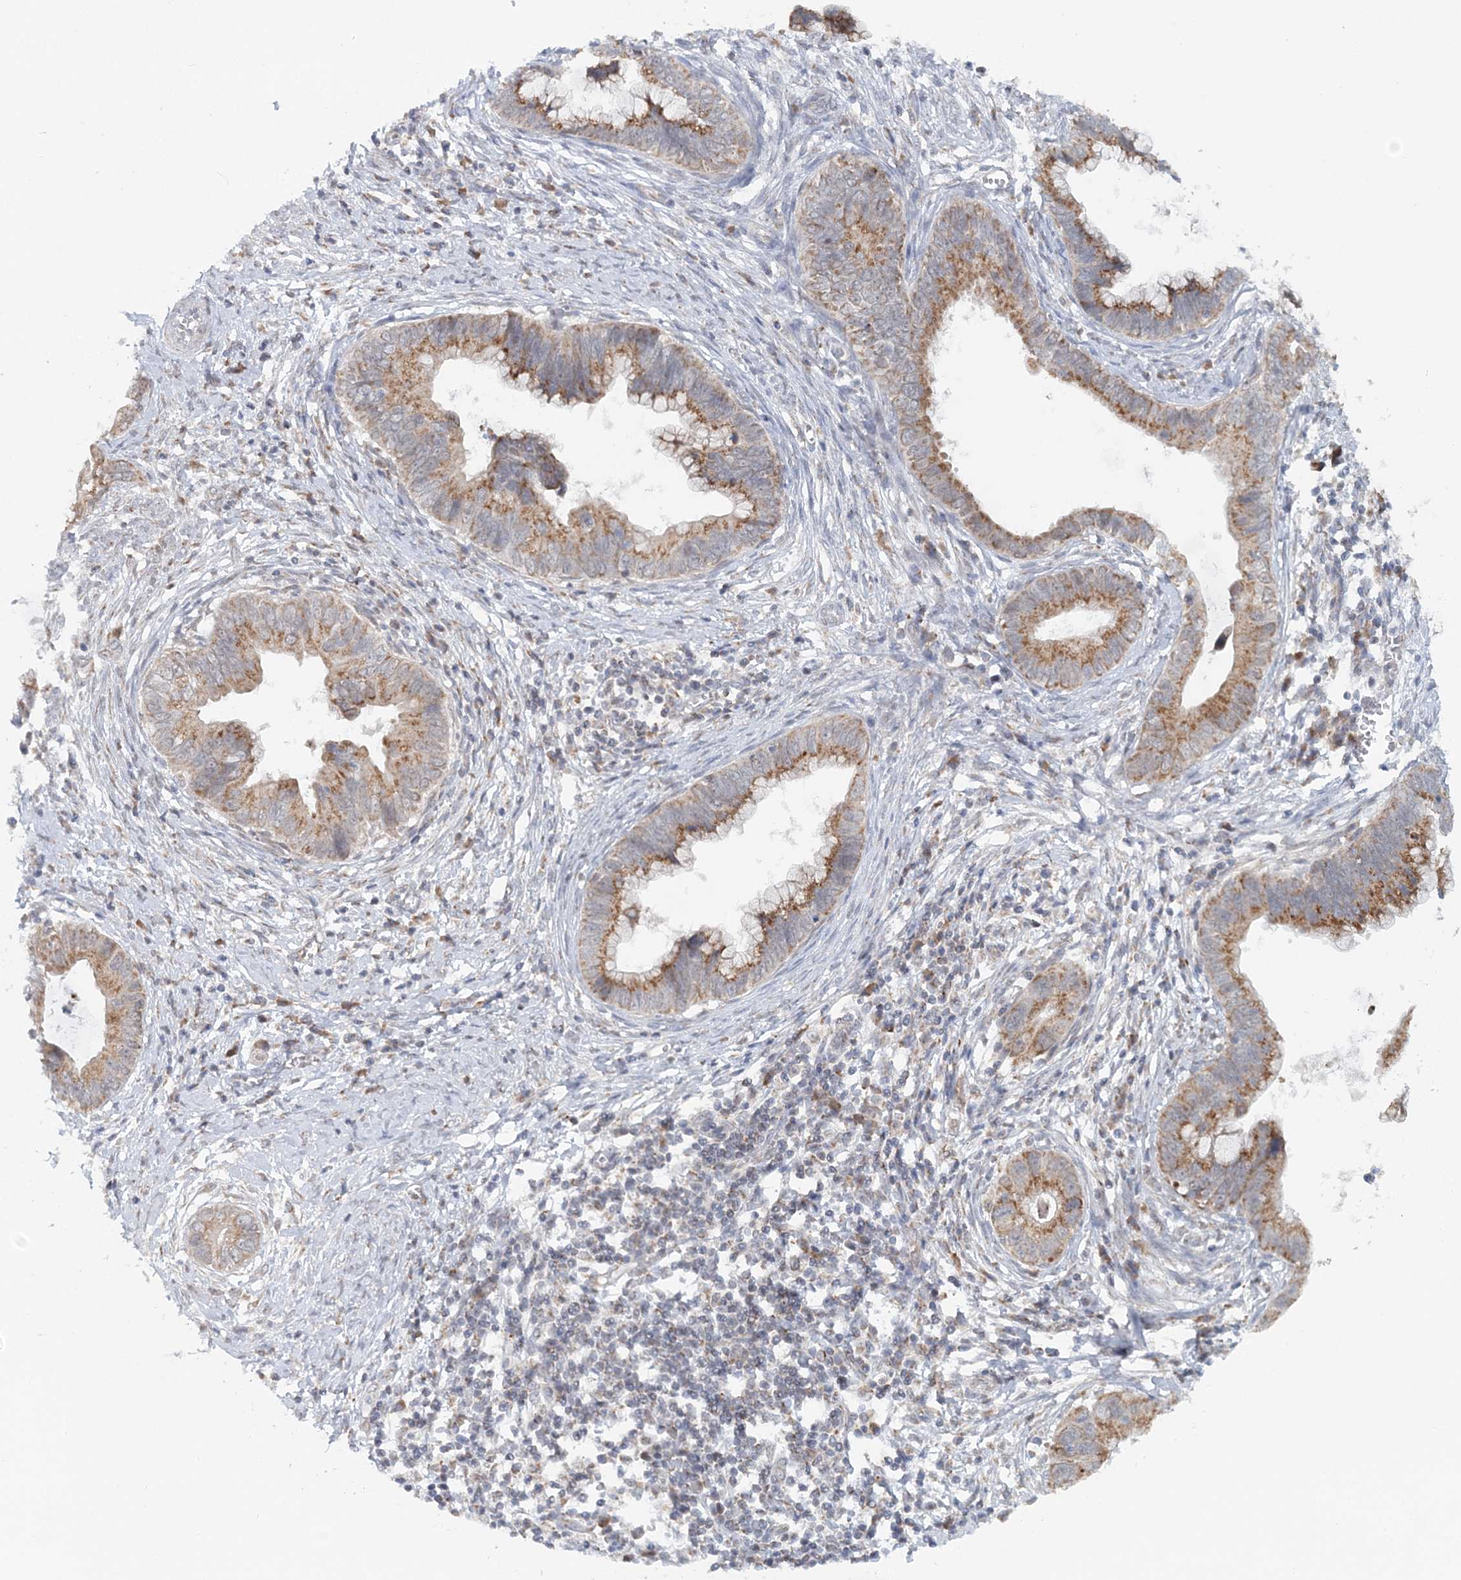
{"staining": {"intensity": "moderate", "quantity": ">75%", "location": "cytoplasmic/membranous"}, "tissue": "cervical cancer", "cell_type": "Tumor cells", "image_type": "cancer", "snomed": [{"axis": "morphology", "description": "Adenocarcinoma, NOS"}, {"axis": "topography", "description": "Cervix"}], "caption": "Immunohistochemical staining of human cervical adenocarcinoma displays moderate cytoplasmic/membranous protein expression in about >75% of tumor cells.", "gene": "RNF150", "patient": {"sex": "female", "age": 44}}